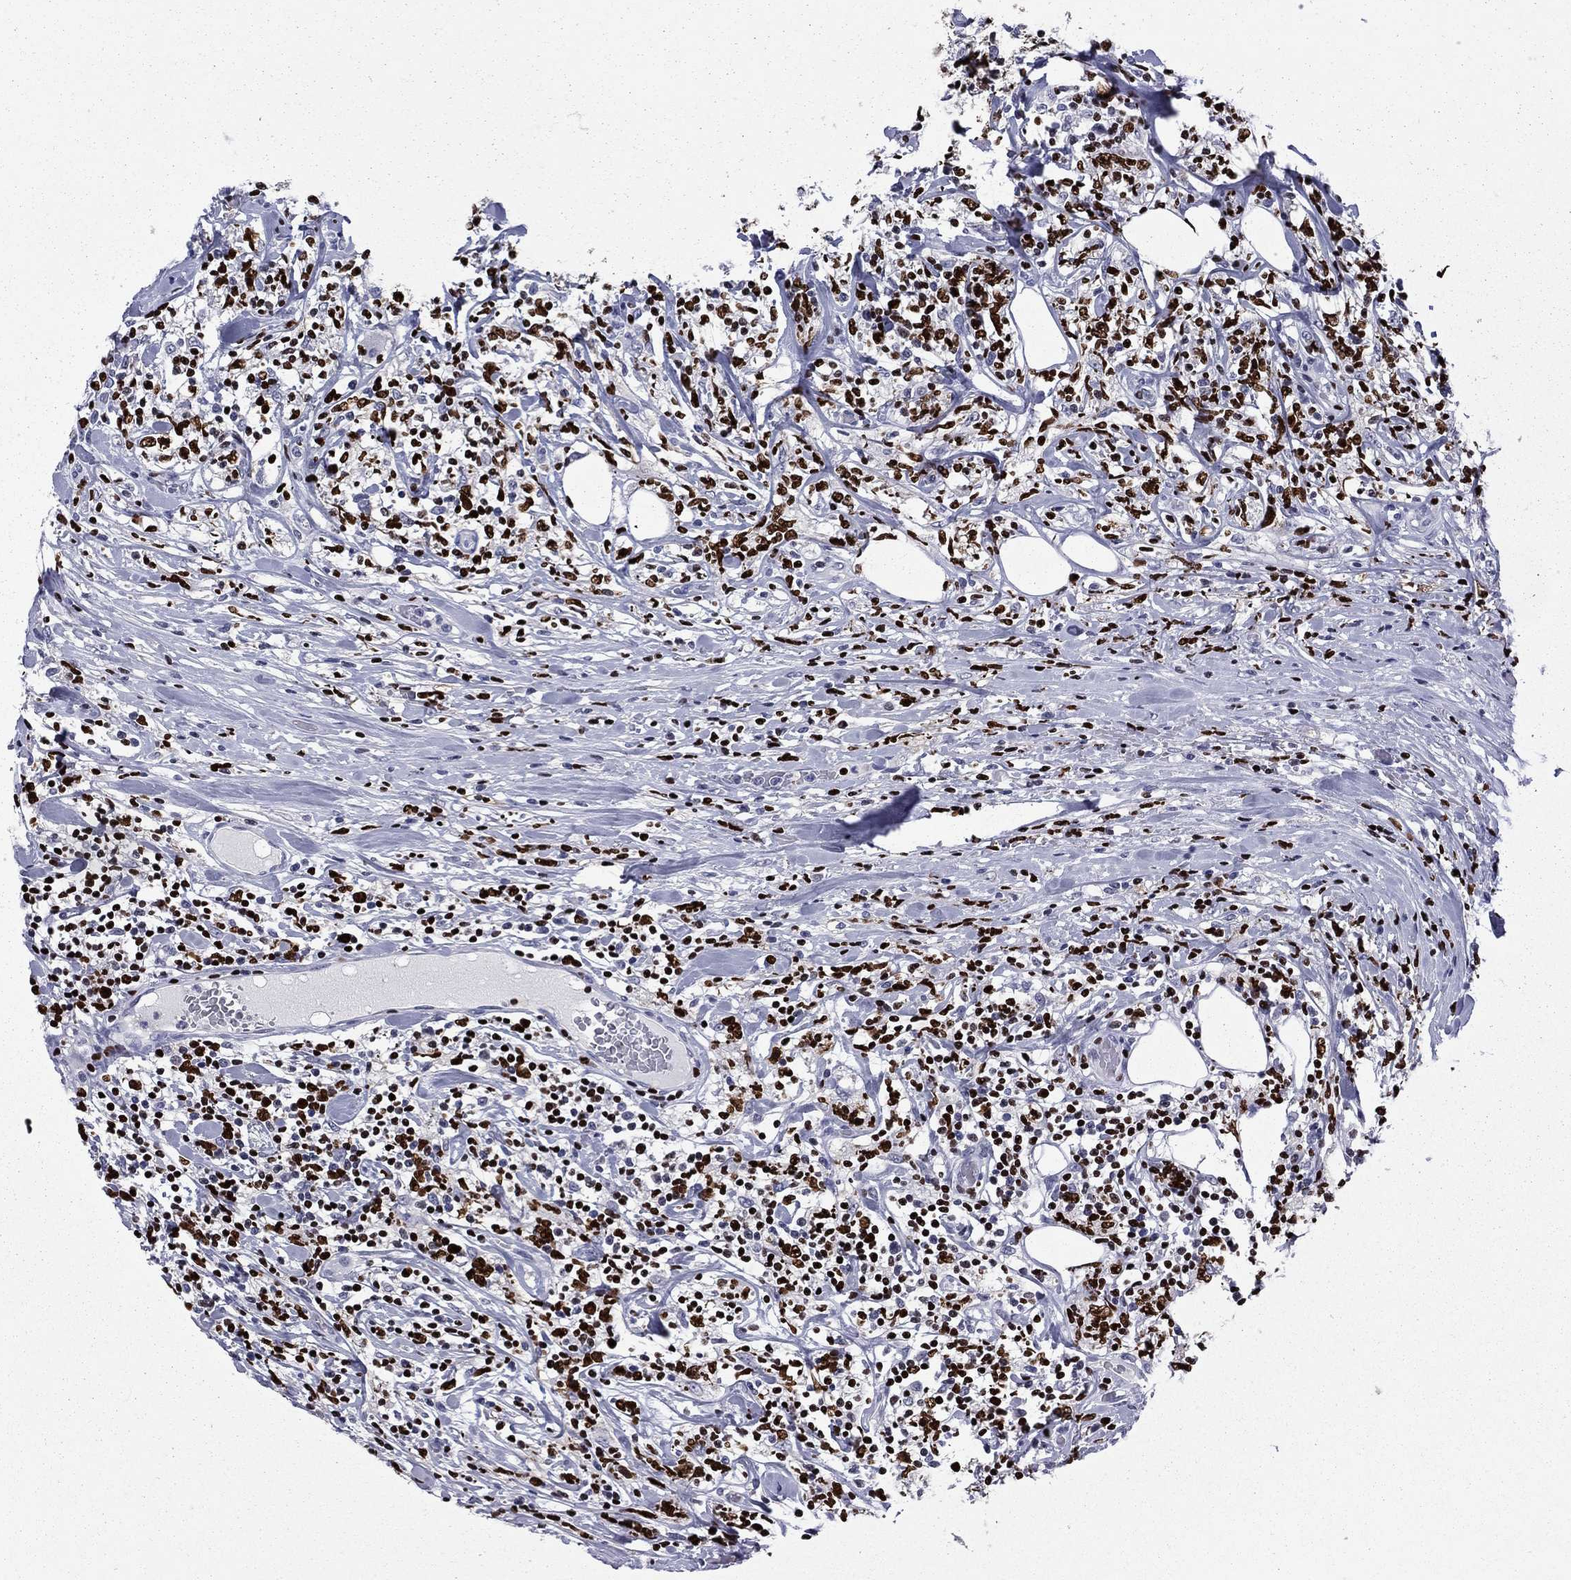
{"staining": {"intensity": "strong", "quantity": "25%-75%", "location": "nuclear"}, "tissue": "lymphoma", "cell_type": "Tumor cells", "image_type": "cancer", "snomed": [{"axis": "morphology", "description": "Malignant lymphoma, non-Hodgkin's type, High grade"}, {"axis": "topography", "description": "Lymph node"}], "caption": "Tumor cells display strong nuclear positivity in about 25%-75% of cells in malignant lymphoma, non-Hodgkin's type (high-grade). (DAB (3,3'-diaminobenzidine) IHC, brown staining for protein, blue staining for nuclei).", "gene": "IKZF3", "patient": {"sex": "female", "age": 84}}